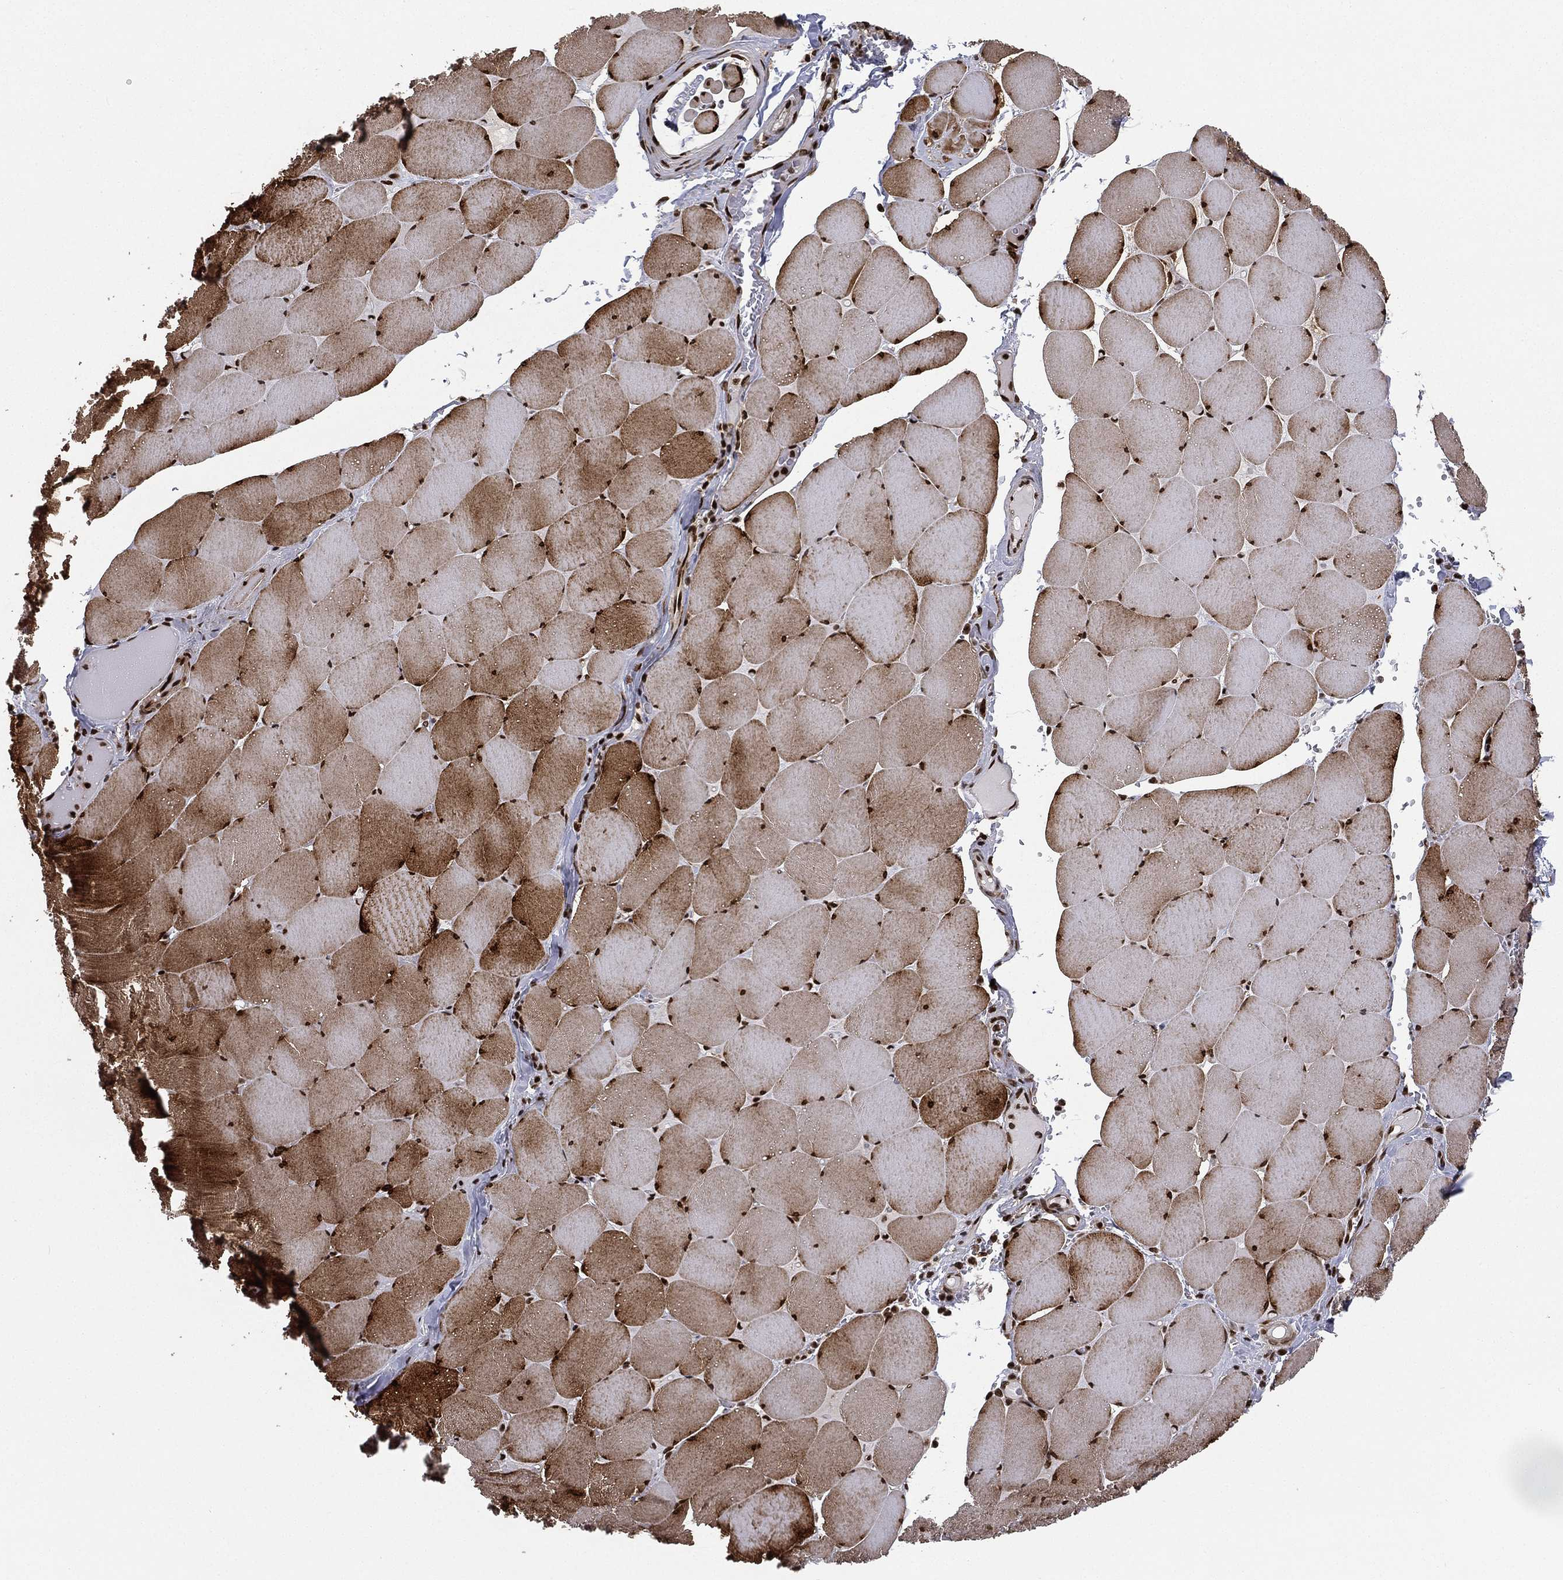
{"staining": {"intensity": "strong", "quantity": ">75%", "location": "cytoplasmic/membranous,nuclear"}, "tissue": "skeletal muscle", "cell_type": "Myocytes", "image_type": "normal", "snomed": [{"axis": "morphology", "description": "Normal tissue, NOS"}, {"axis": "morphology", "description": "Malignant melanoma, Metastatic site"}, {"axis": "topography", "description": "Skeletal muscle"}], "caption": "This histopathology image exhibits immunohistochemistry staining of unremarkable skeletal muscle, with high strong cytoplasmic/membranous,nuclear staining in about >75% of myocytes.", "gene": "LMNB1", "patient": {"sex": "male", "age": 50}}